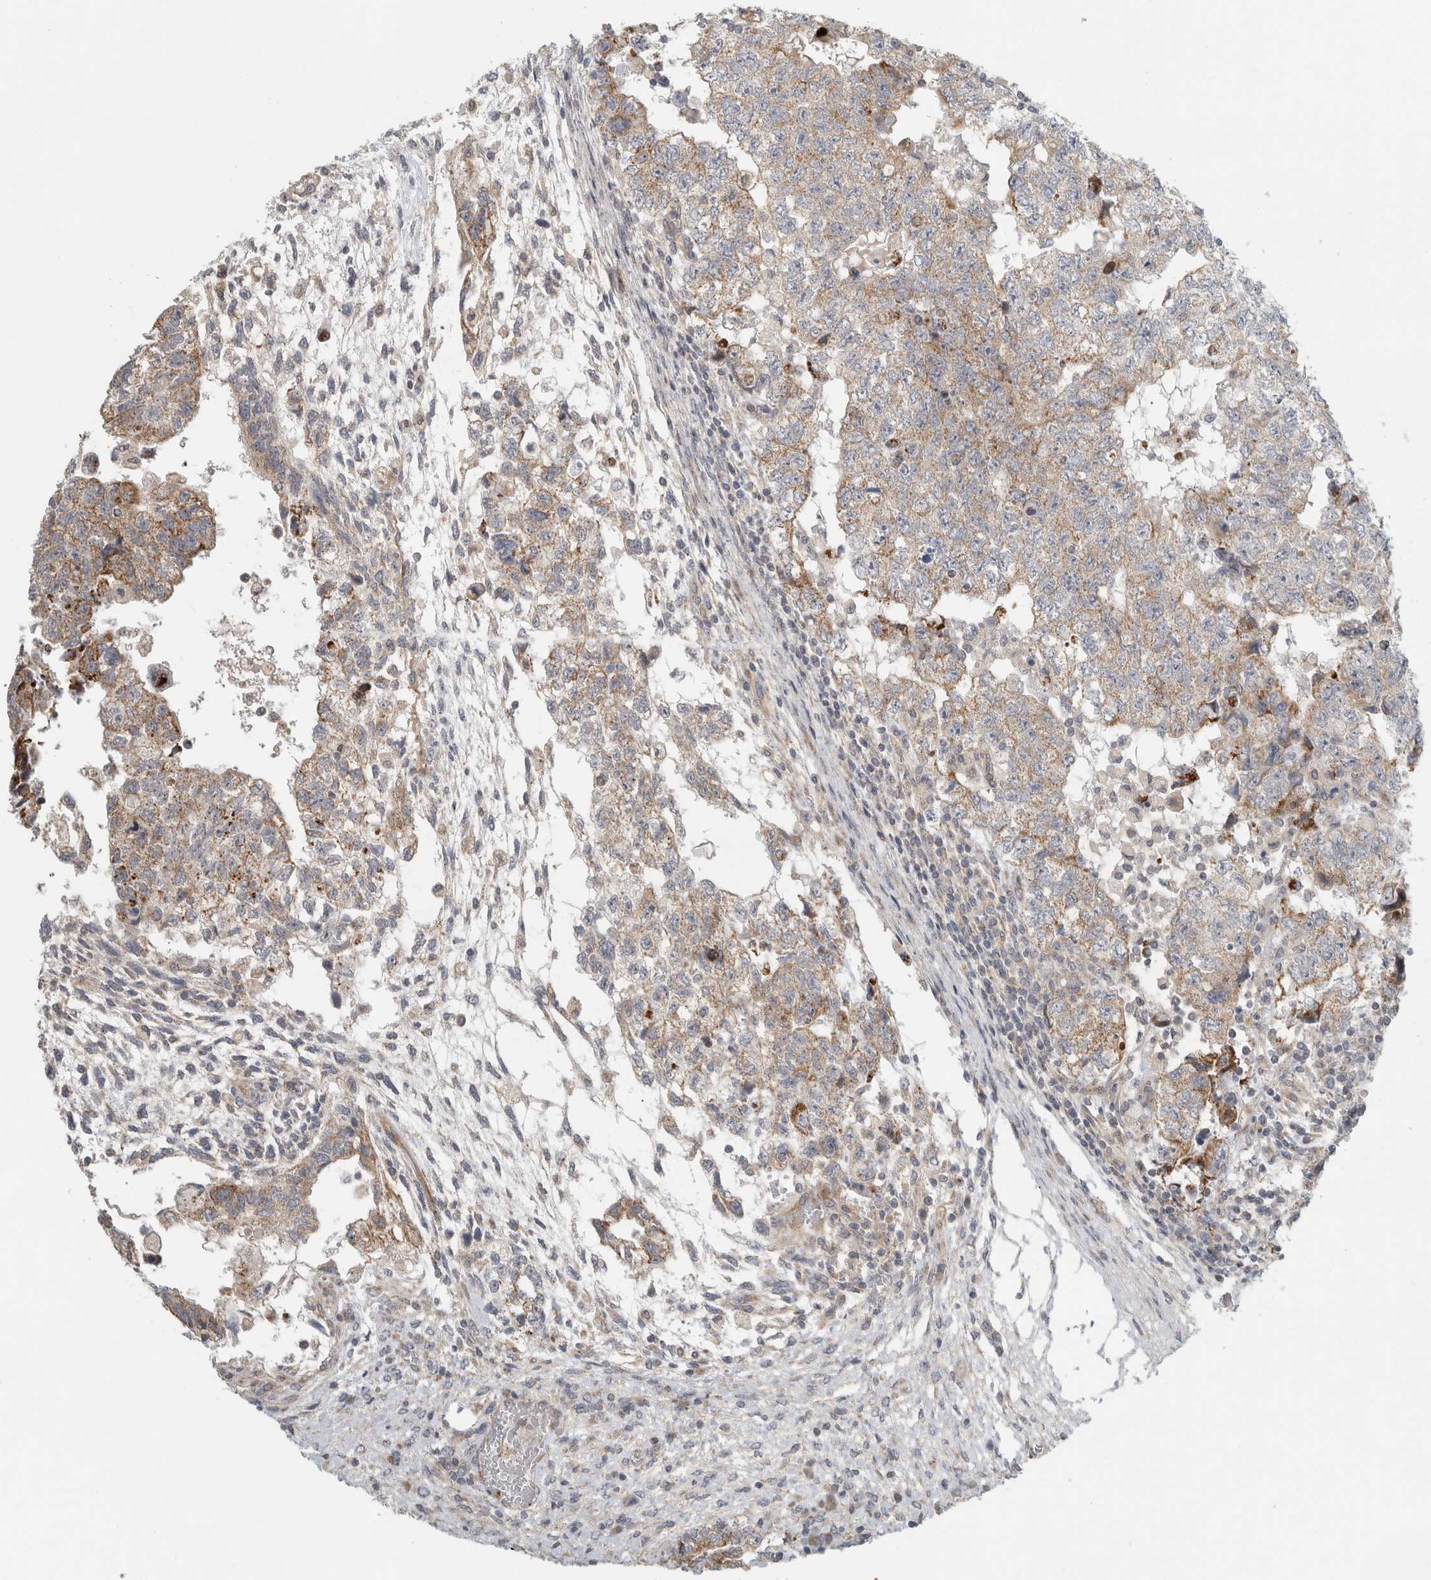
{"staining": {"intensity": "weak", "quantity": ">75%", "location": "cytoplasmic/membranous"}, "tissue": "testis cancer", "cell_type": "Tumor cells", "image_type": "cancer", "snomed": [{"axis": "morphology", "description": "Carcinoma, Embryonal, NOS"}, {"axis": "topography", "description": "Testis"}], "caption": "An image showing weak cytoplasmic/membranous staining in approximately >75% of tumor cells in testis embryonal carcinoma, as visualized by brown immunohistochemical staining.", "gene": "KPNA5", "patient": {"sex": "male", "age": 36}}